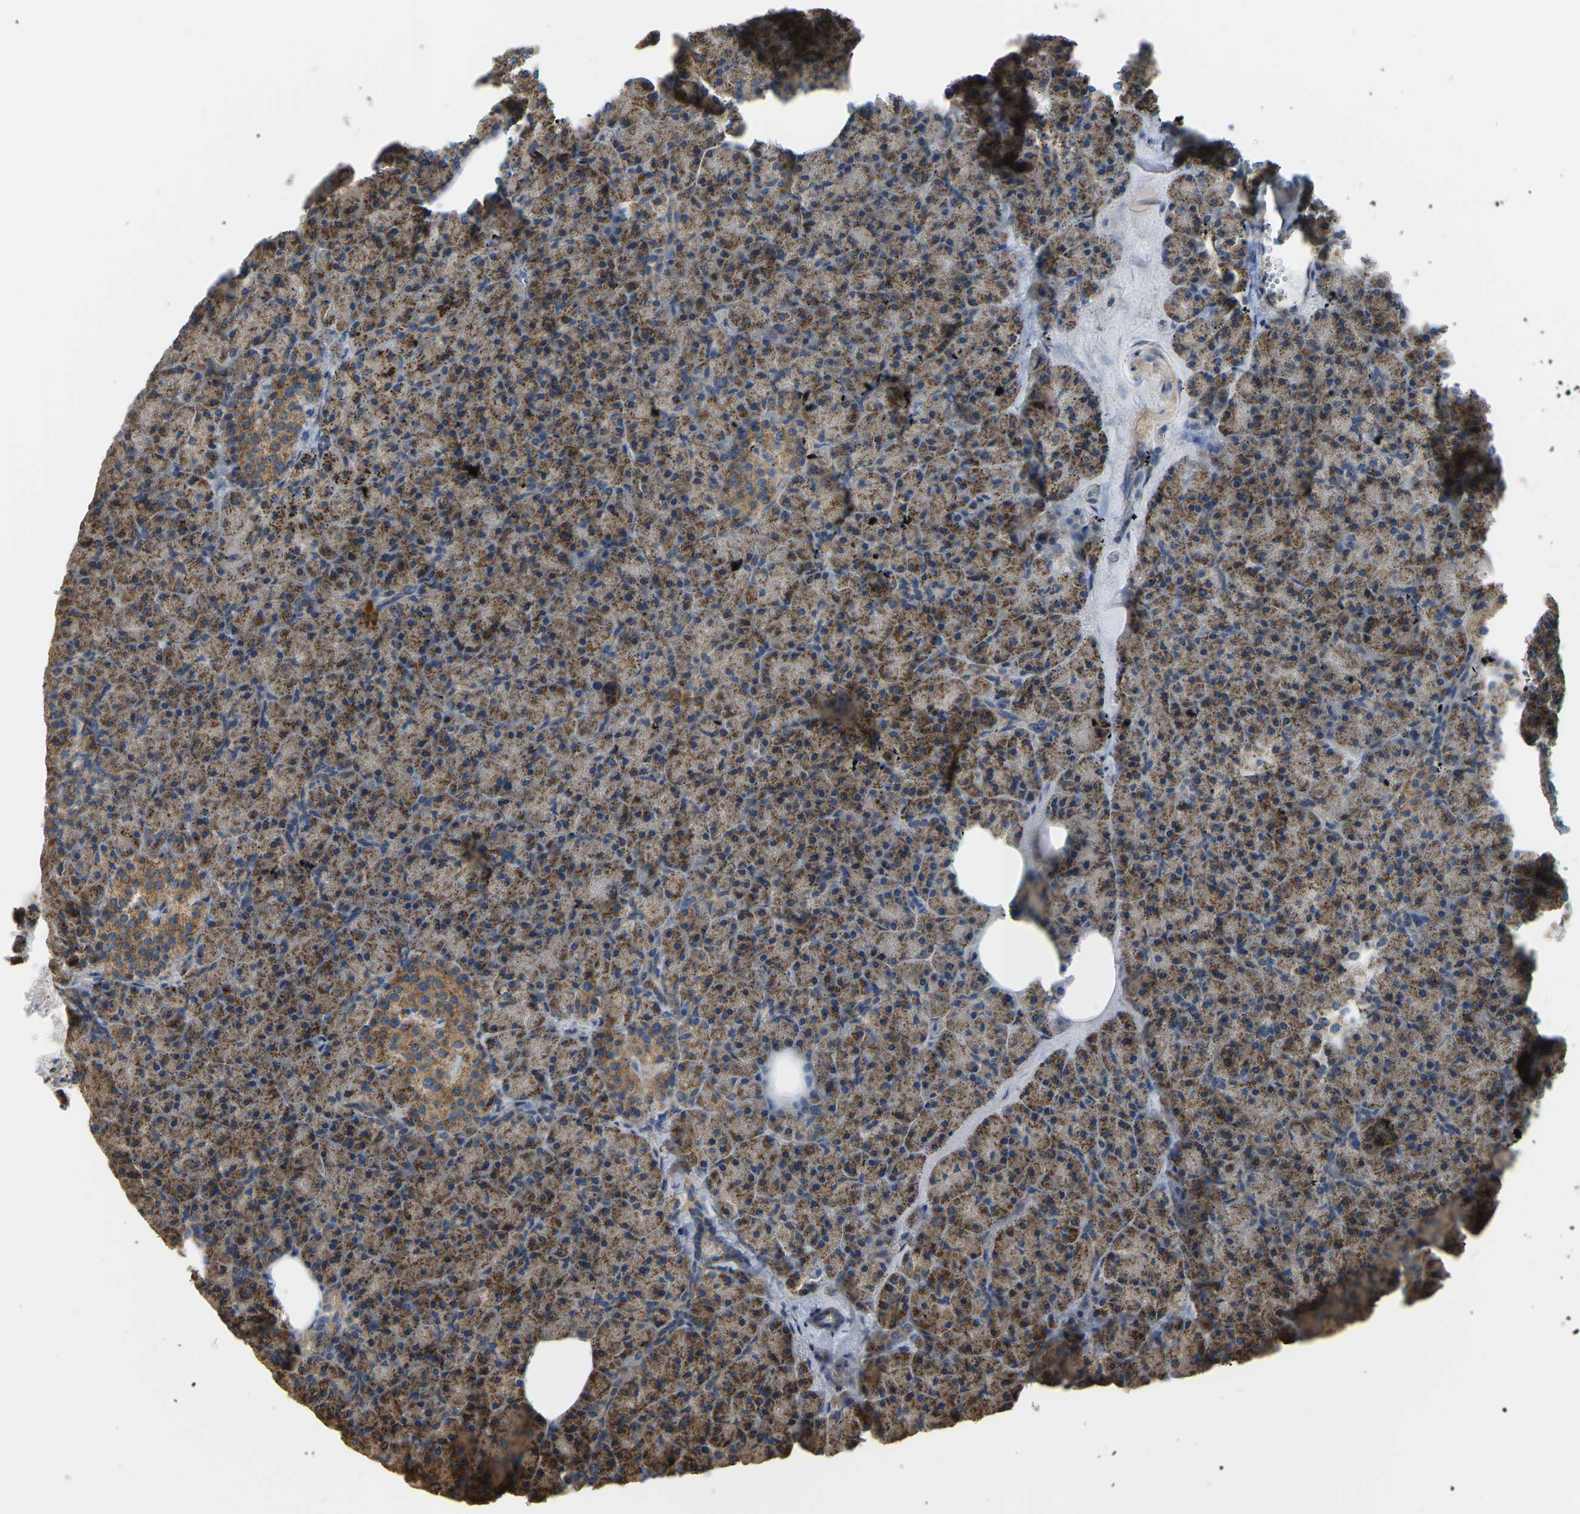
{"staining": {"intensity": "strong", "quantity": ">75%", "location": "cytoplasmic/membranous"}, "tissue": "pancreas", "cell_type": "Exocrine glandular cells", "image_type": "normal", "snomed": [{"axis": "morphology", "description": "Normal tissue, NOS"}, {"axis": "morphology", "description": "Carcinoid, malignant, NOS"}, {"axis": "topography", "description": "Pancreas"}], "caption": "IHC of benign human pancreas reveals high levels of strong cytoplasmic/membranous staining in about >75% of exocrine glandular cells.", "gene": "PSMD7", "patient": {"sex": "female", "age": 35}}